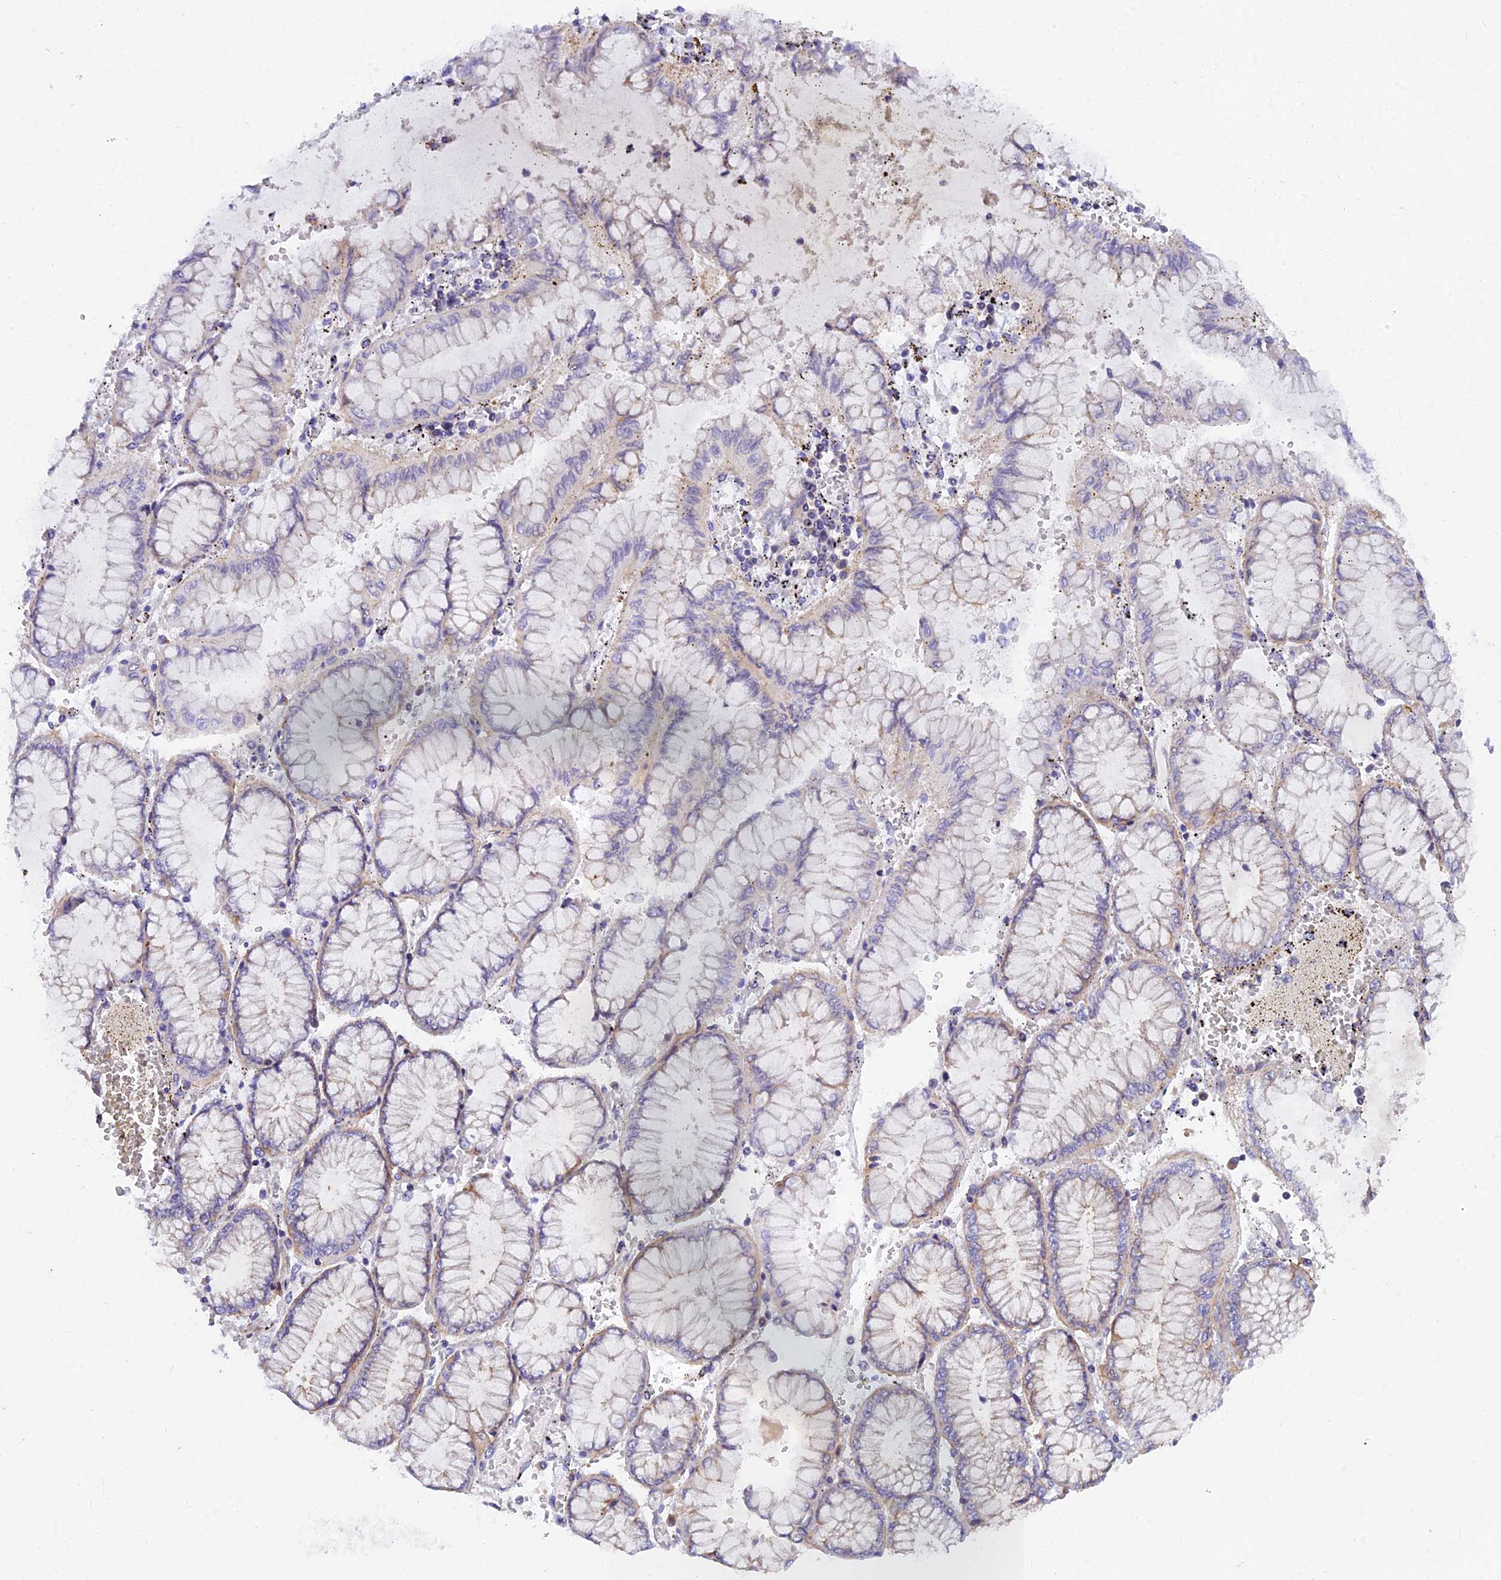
{"staining": {"intensity": "weak", "quantity": "<25%", "location": "cytoplasmic/membranous"}, "tissue": "stomach cancer", "cell_type": "Tumor cells", "image_type": "cancer", "snomed": [{"axis": "morphology", "description": "Adenocarcinoma, NOS"}, {"axis": "topography", "description": "Stomach"}], "caption": "The histopathology image exhibits no significant staining in tumor cells of stomach adenocarcinoma.", "gene": "MVB12A", "patient": {"sex": "male", "age": 76}}